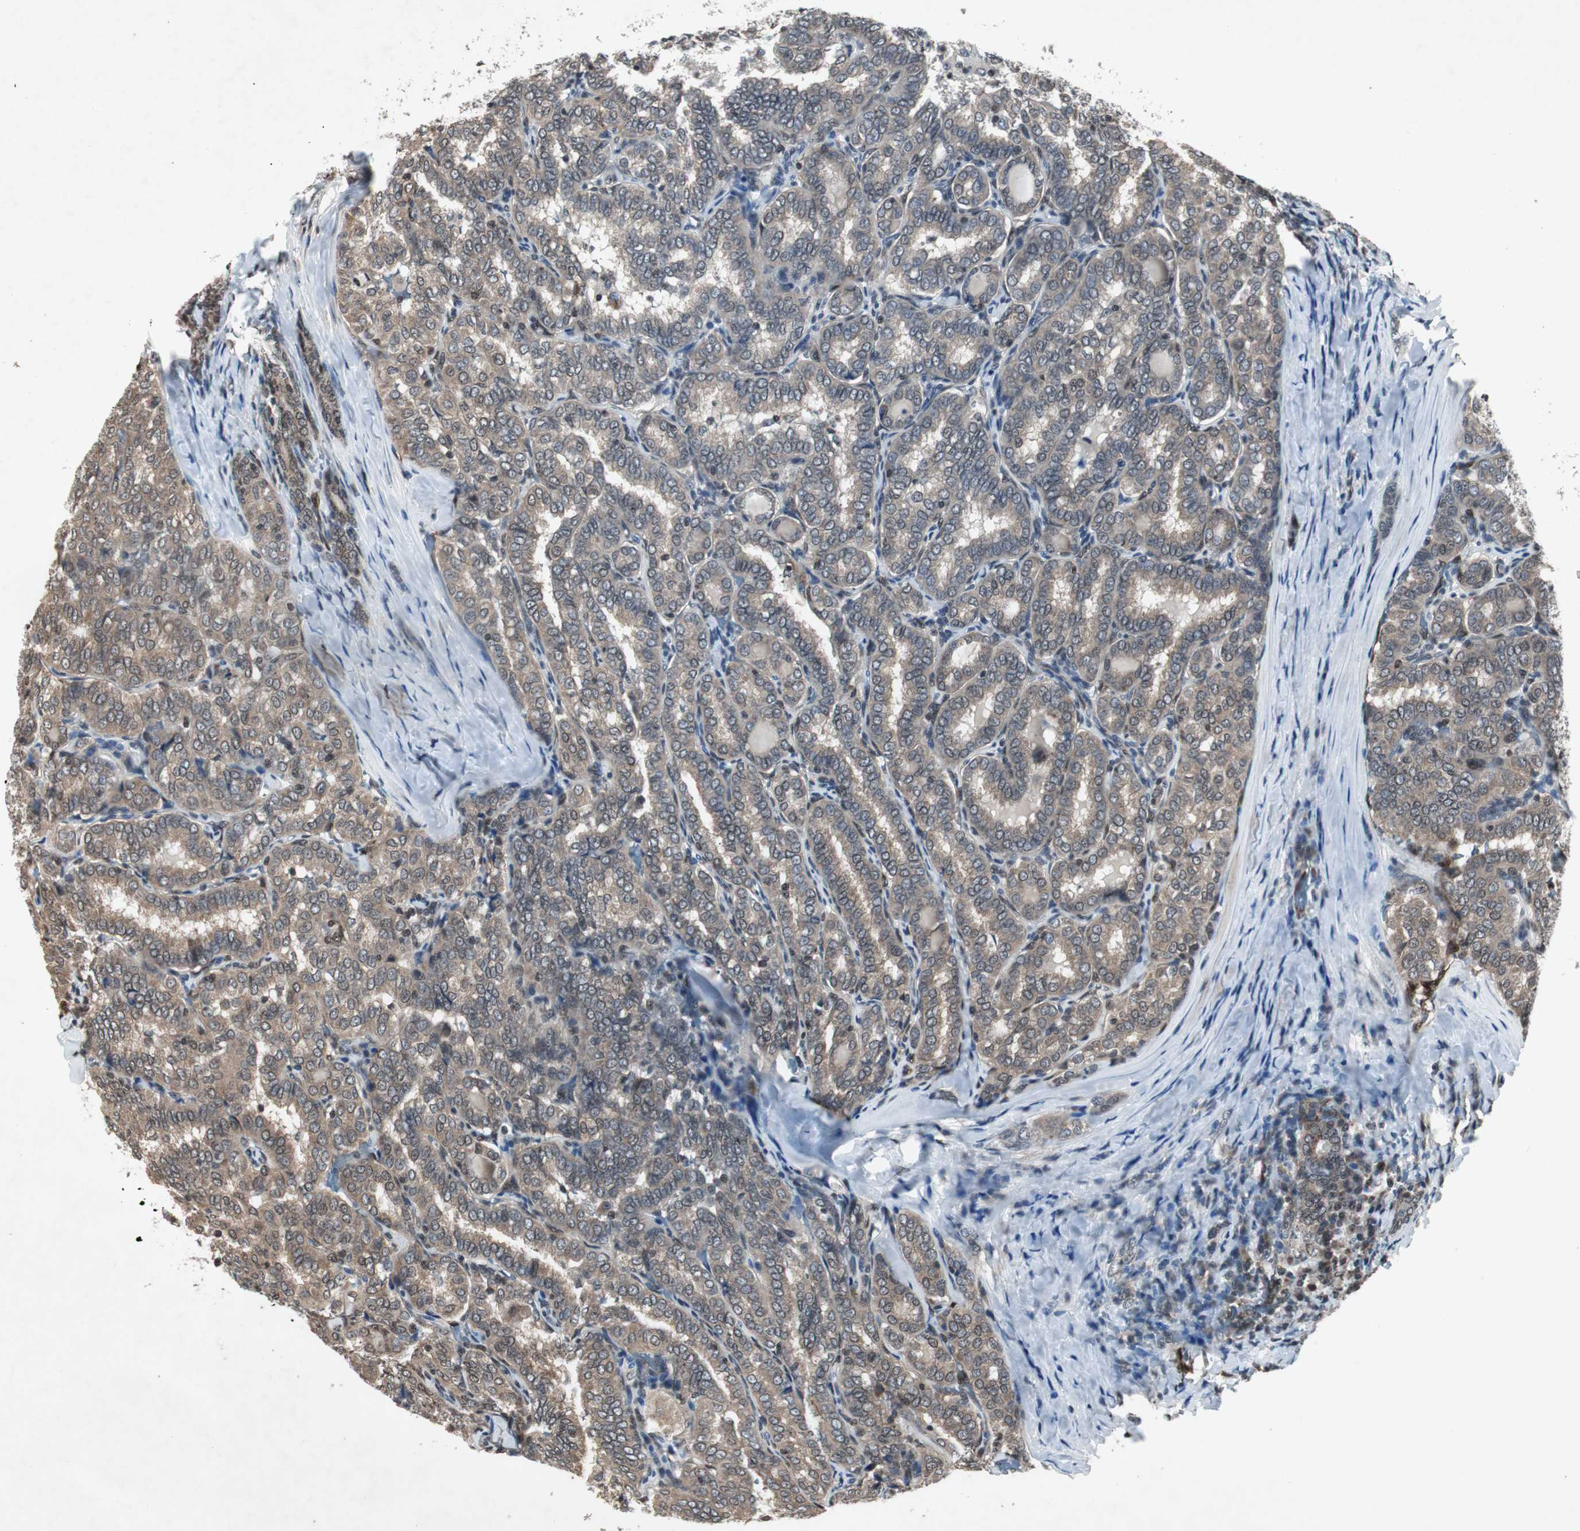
{"staining": {"intensity": "weak", "quantity": ">75%", "location": "cytoplasmic/membranous"}, "tissue": "thyroid cancer", "cell_type": "Tumor cells", "image_type": "cancer", "snomed": [{"axis": "morphology", "description": "Normal tissue, NOS"}, {"axis": "morphology", "description": "Papillary adenocarcinoma, NOS"}, {"axis": "topography", "description": "Thyroid gland"}], "caption": "The image reveals staining of thyroid cancer, revealing weak cytoplasmic/membranous protein expression (brown color) within tumor cells.", "gene": "SMAD1", "patient": {"sex": "female", "age": 30}}